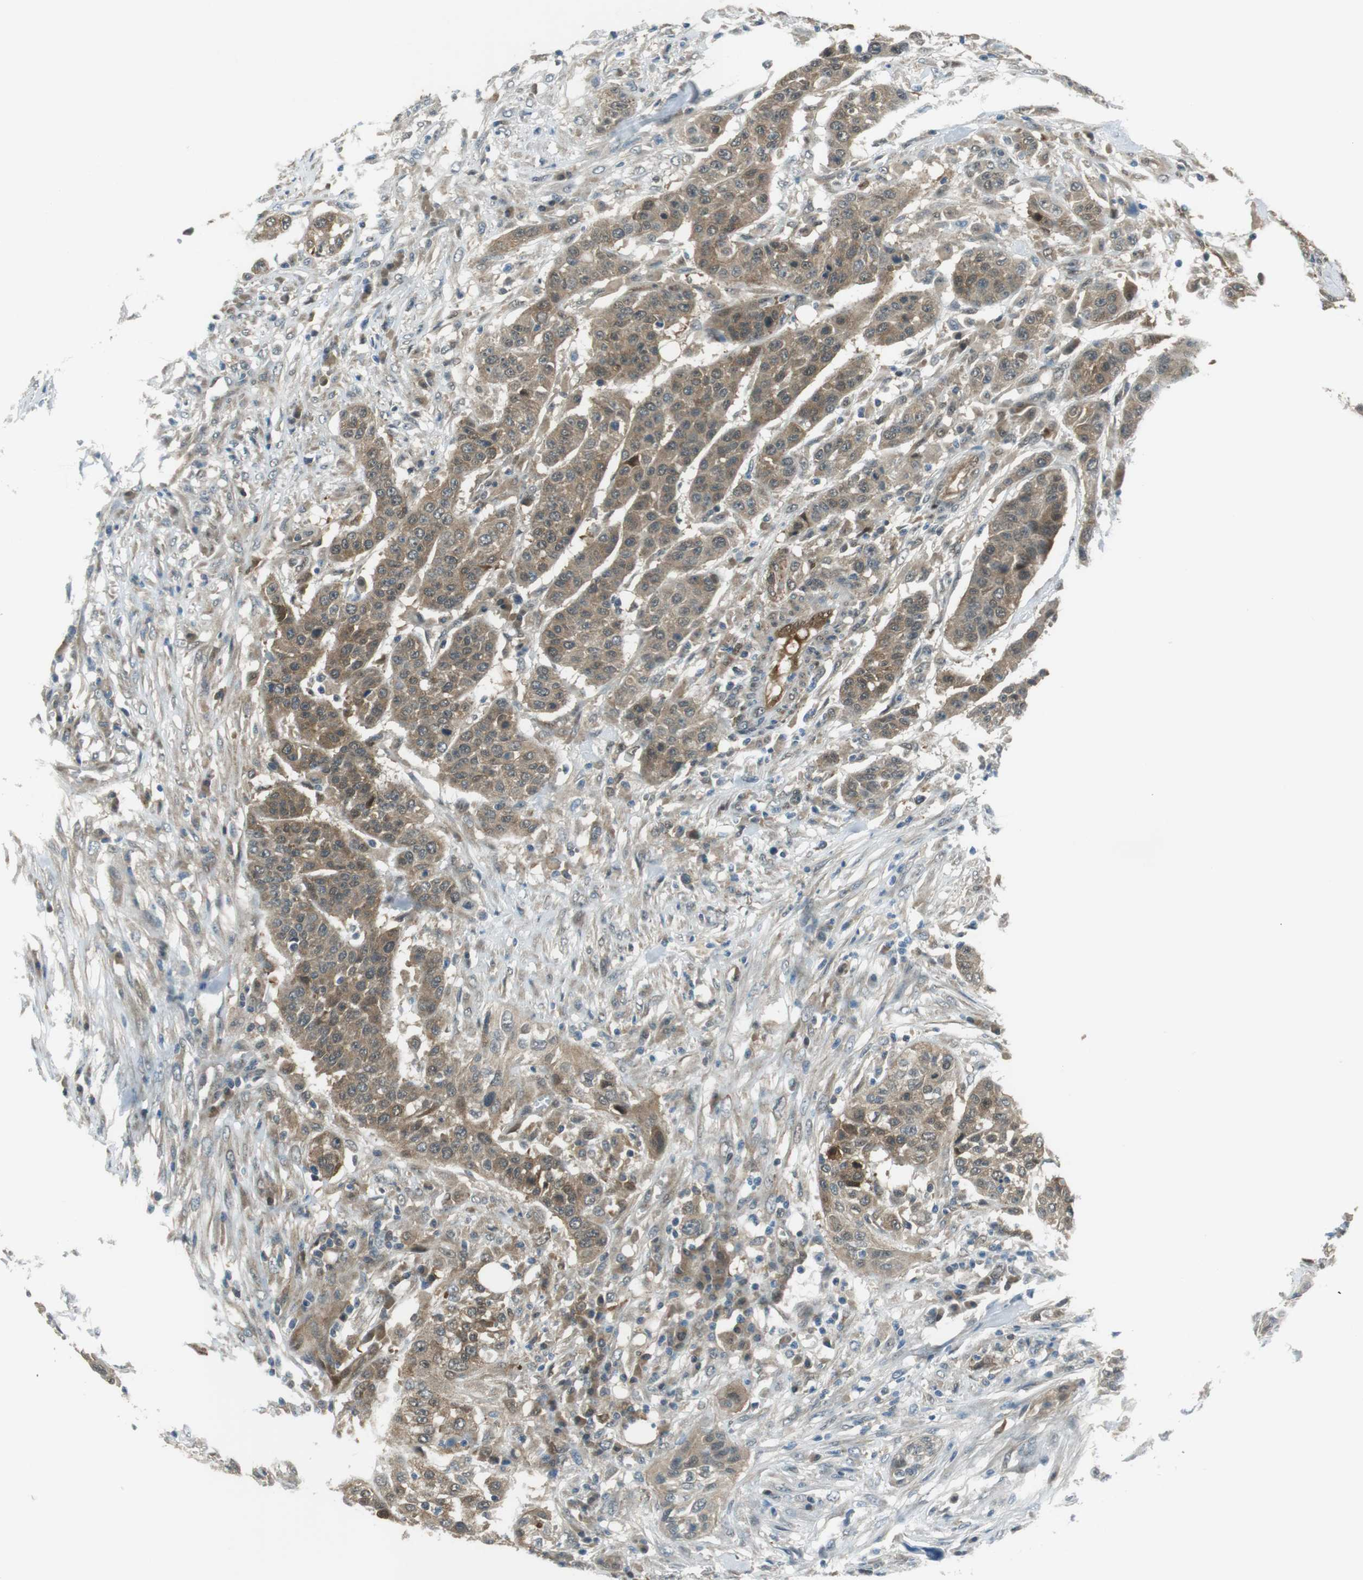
{"staining": {"intensity": "moderate", "quantity": "25%-75%", "location": "cytoplasmic/membranous"}, "tissue": "urothelial cancer", "cell_type": "Tumor cells", "image_type": "cancer", "snomed": [{"axis": "morphology", "description": "Urothelial carcinoma, High grade"}, {"axis": "topography", "description": "Urinary bladder"}], "caption": "IHC image of neoplastic tissue: human high-grade urothelial carcinoma stained using immunohistochemistry (IHC) displays medium levels of moderate protein expression localized specifically in the cytoplasmic/membranous of tumor cells, appearing as a cytoplasmic/membranous brown color.", "gene": "MFAP3", "patient": {"sex": "male", "age": 74}}